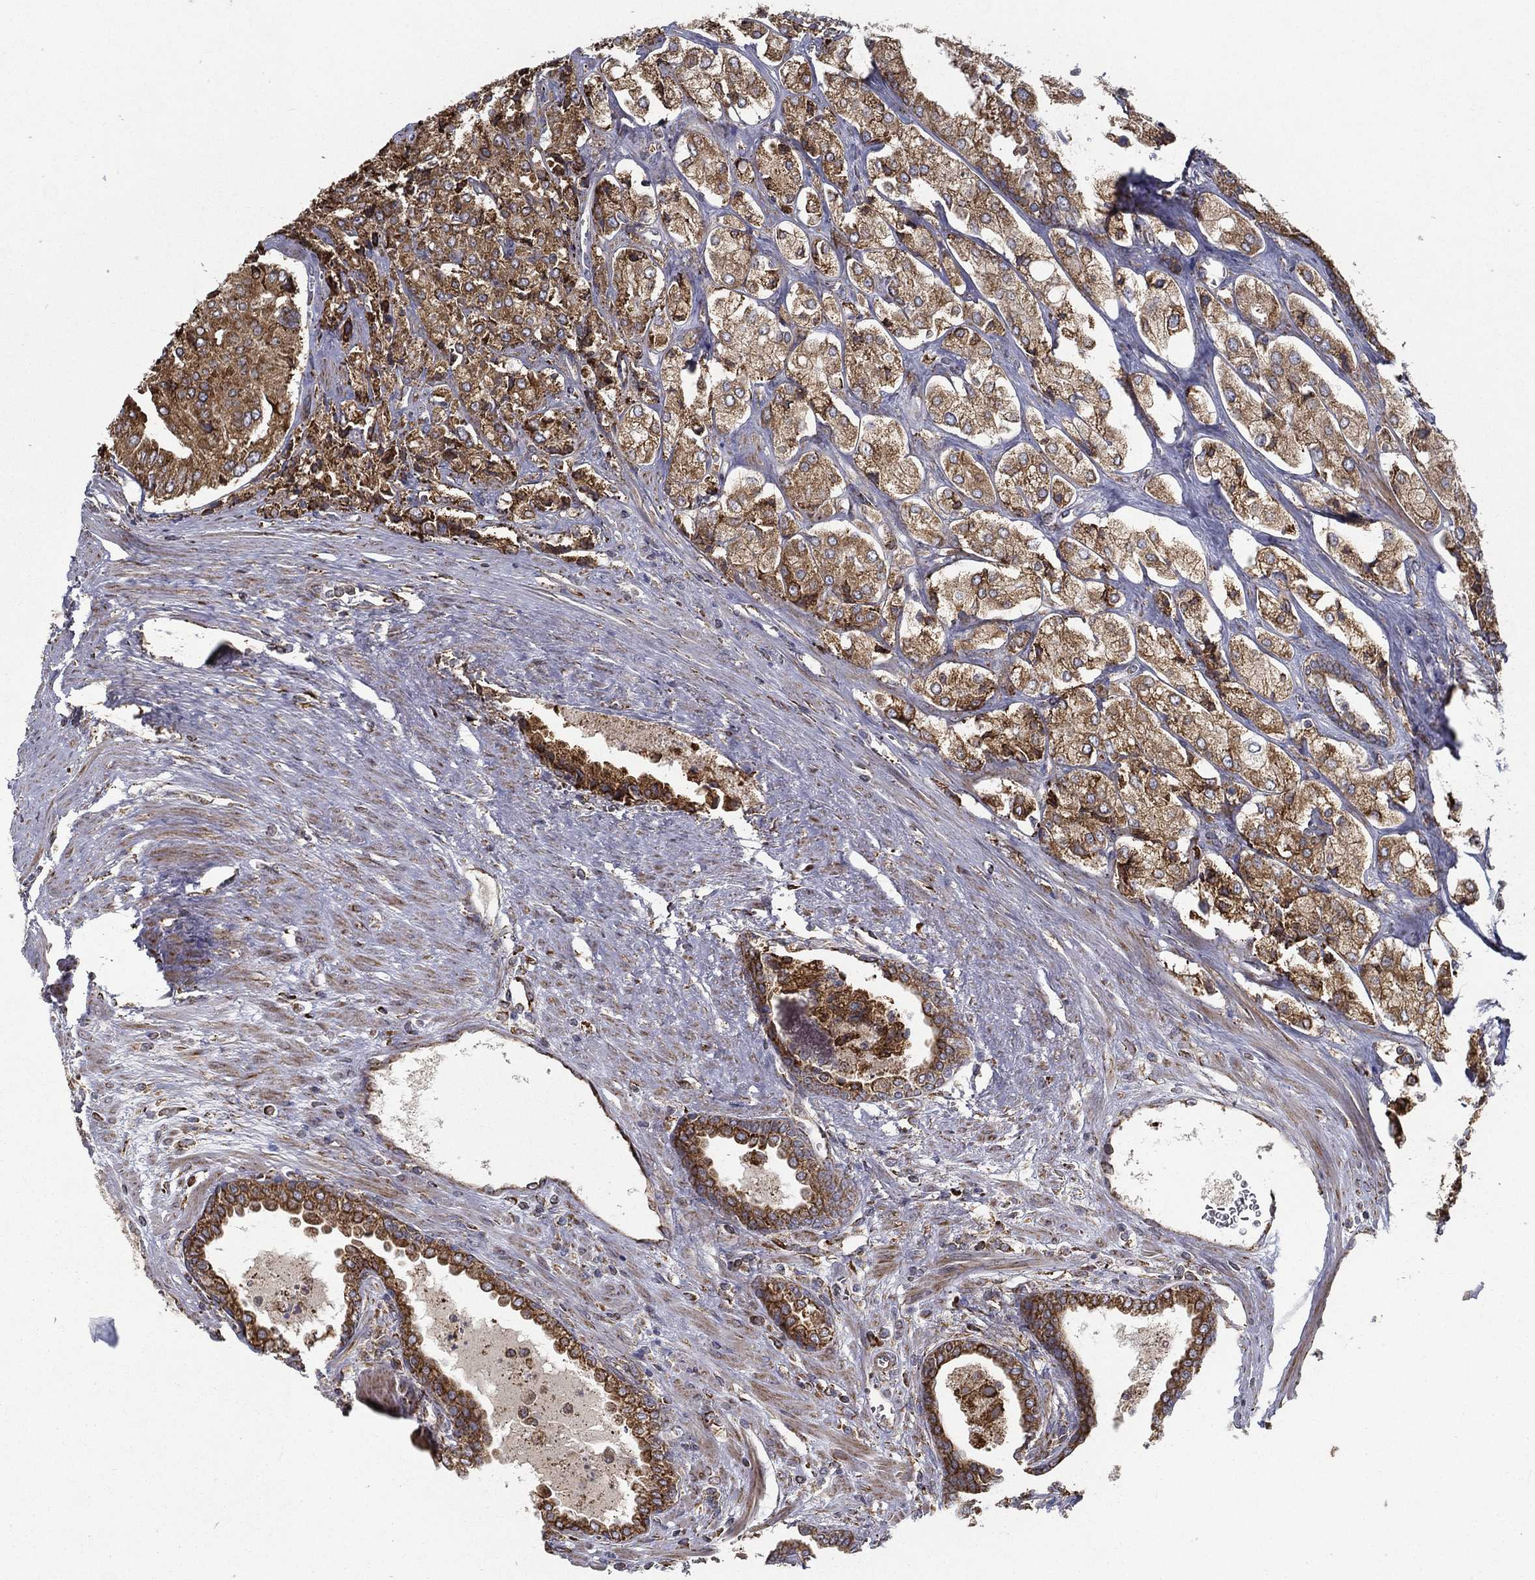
{"staining": {"intensity": "strong", "quantity": ">75%", "location": "cytoplasmic/membranous"}, "tissue": "prostate cancer", "cell_type": "Tumor cells", "image_type": "cancer", "snomed": [{"axis": "morphology", "description": "Adenocarcinoma, NOS"}, {"axis": "topography", "description": "Prostate and seminal vesicle, NOS"}, {"axis": "topography", "description": "Prostate"}], "caption": "Human prostate adenocarcinoma stained for a protein (brown) shows strong cytoplasmic/membranous positive expression in about >75% of tumor cells.", "gene": "MT-CYB", "patient": {"sex": "male", "age": 67}}